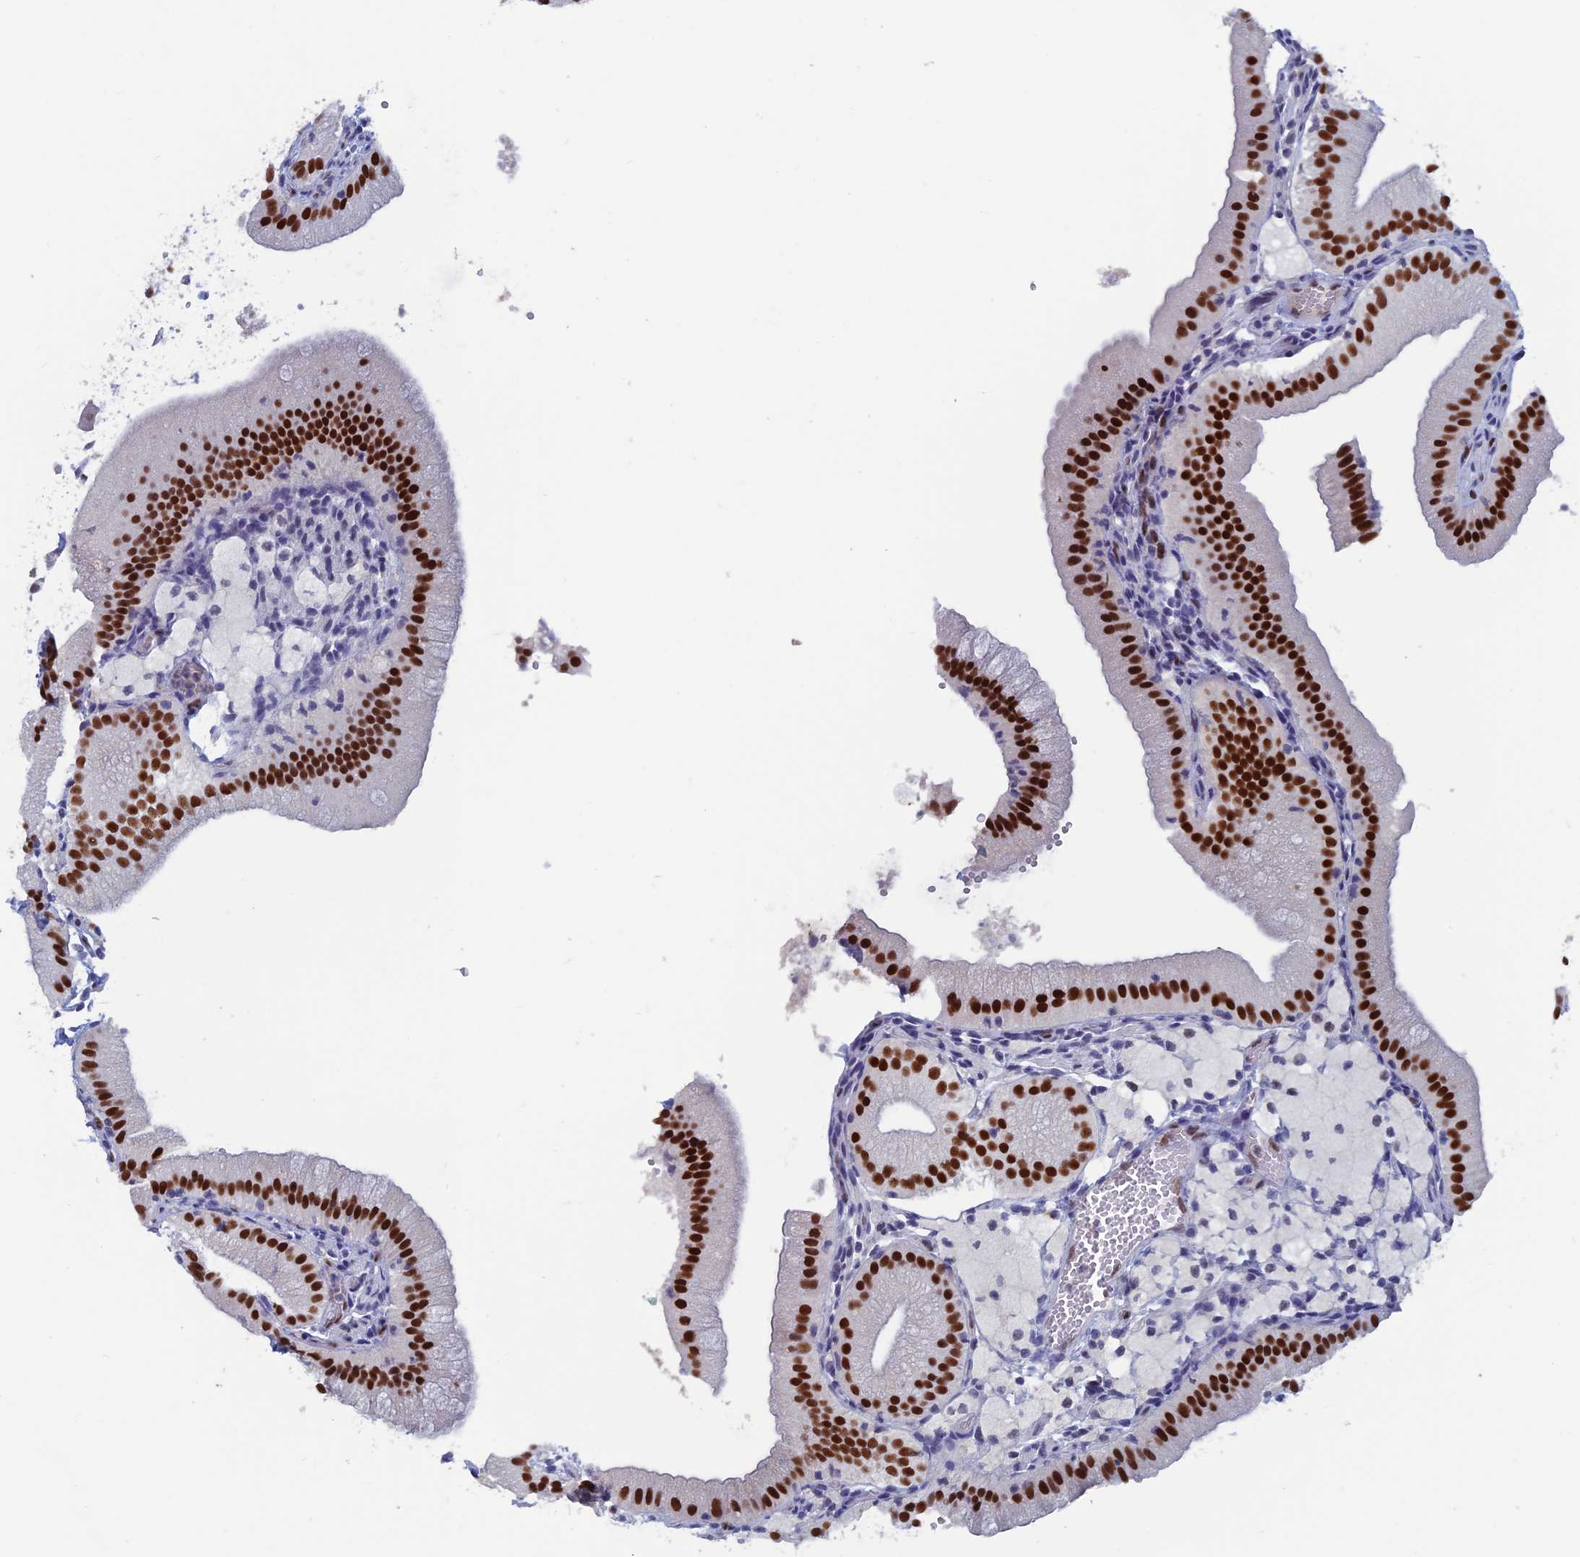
{"staining": {"intensity": "strong", "quantity": ">75%", "location": "nuclear"}, "tissue": "gallbladder", "cell_type": "Glandular cells", "image_type": "normal", "snomed": [{"axis": "morphology", "description": "Normal tissue, NOS"}, {"axis": "topography", "description": "Gallbladder"}], "caption": "High-power microscopy captured an IHC image of benign gallbladder, revealing strong nuclear staining in approximately >75% of glandular cells. (Brightfield microscopy of DAB IHC at high magnification).", "gene": "NOL4L", "patient": {"sex": "male", "age": 55}}